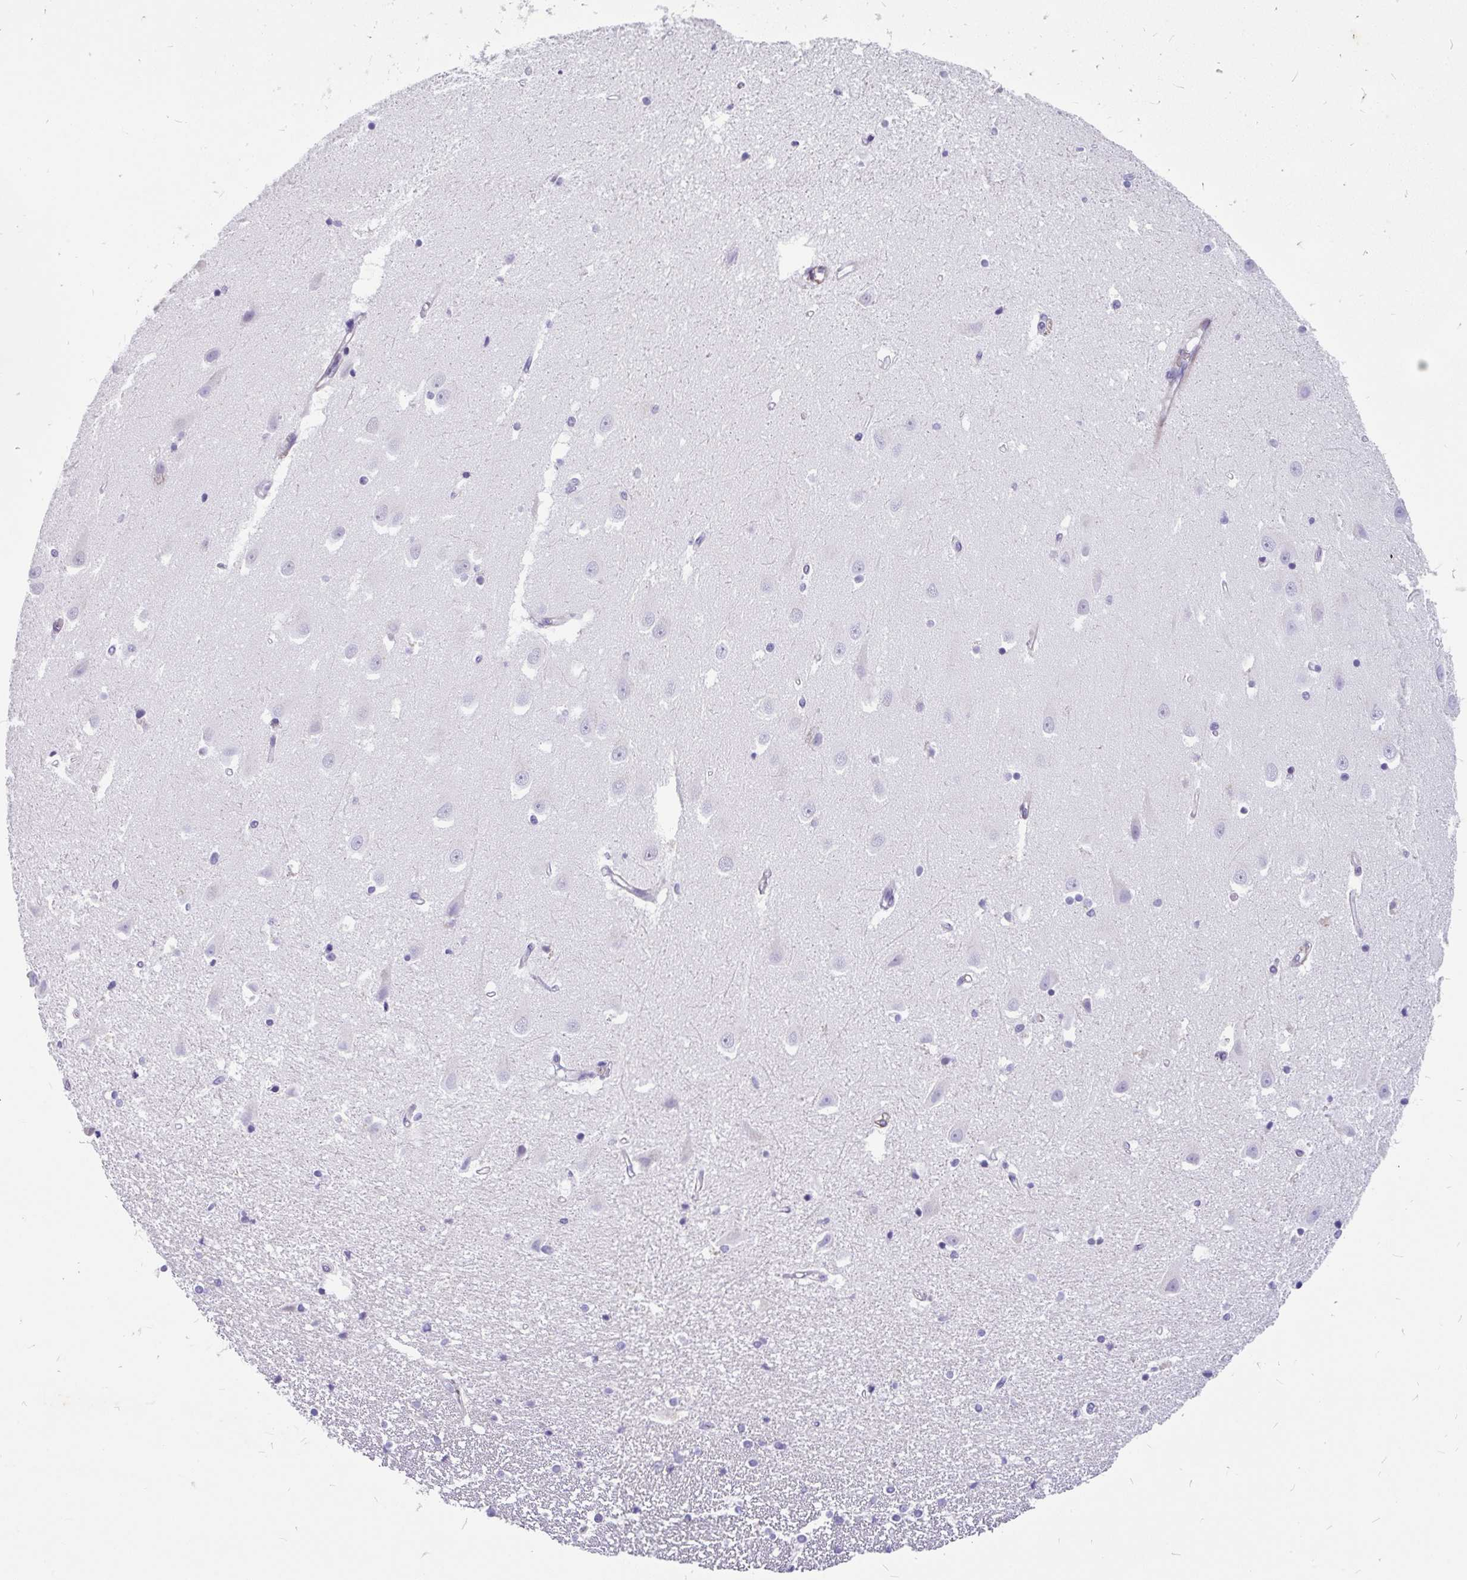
{"staining": {"intensity": "negative", "quantity": "none", "location": "none"}, "tissue": "hippocampus", "cell_type": "Glial cells", "image_type": "normal", "snomed": [{"axis": "morphology", "description": "Normal tissue, NOS"}, {"axis": "topography", "description": "Hippocampus"}], "caption": "Glial cells are negative for brown protein staining in normal hippocampus.", "gene": "EML5", "patient": {"sex": "male", "age": 63}}